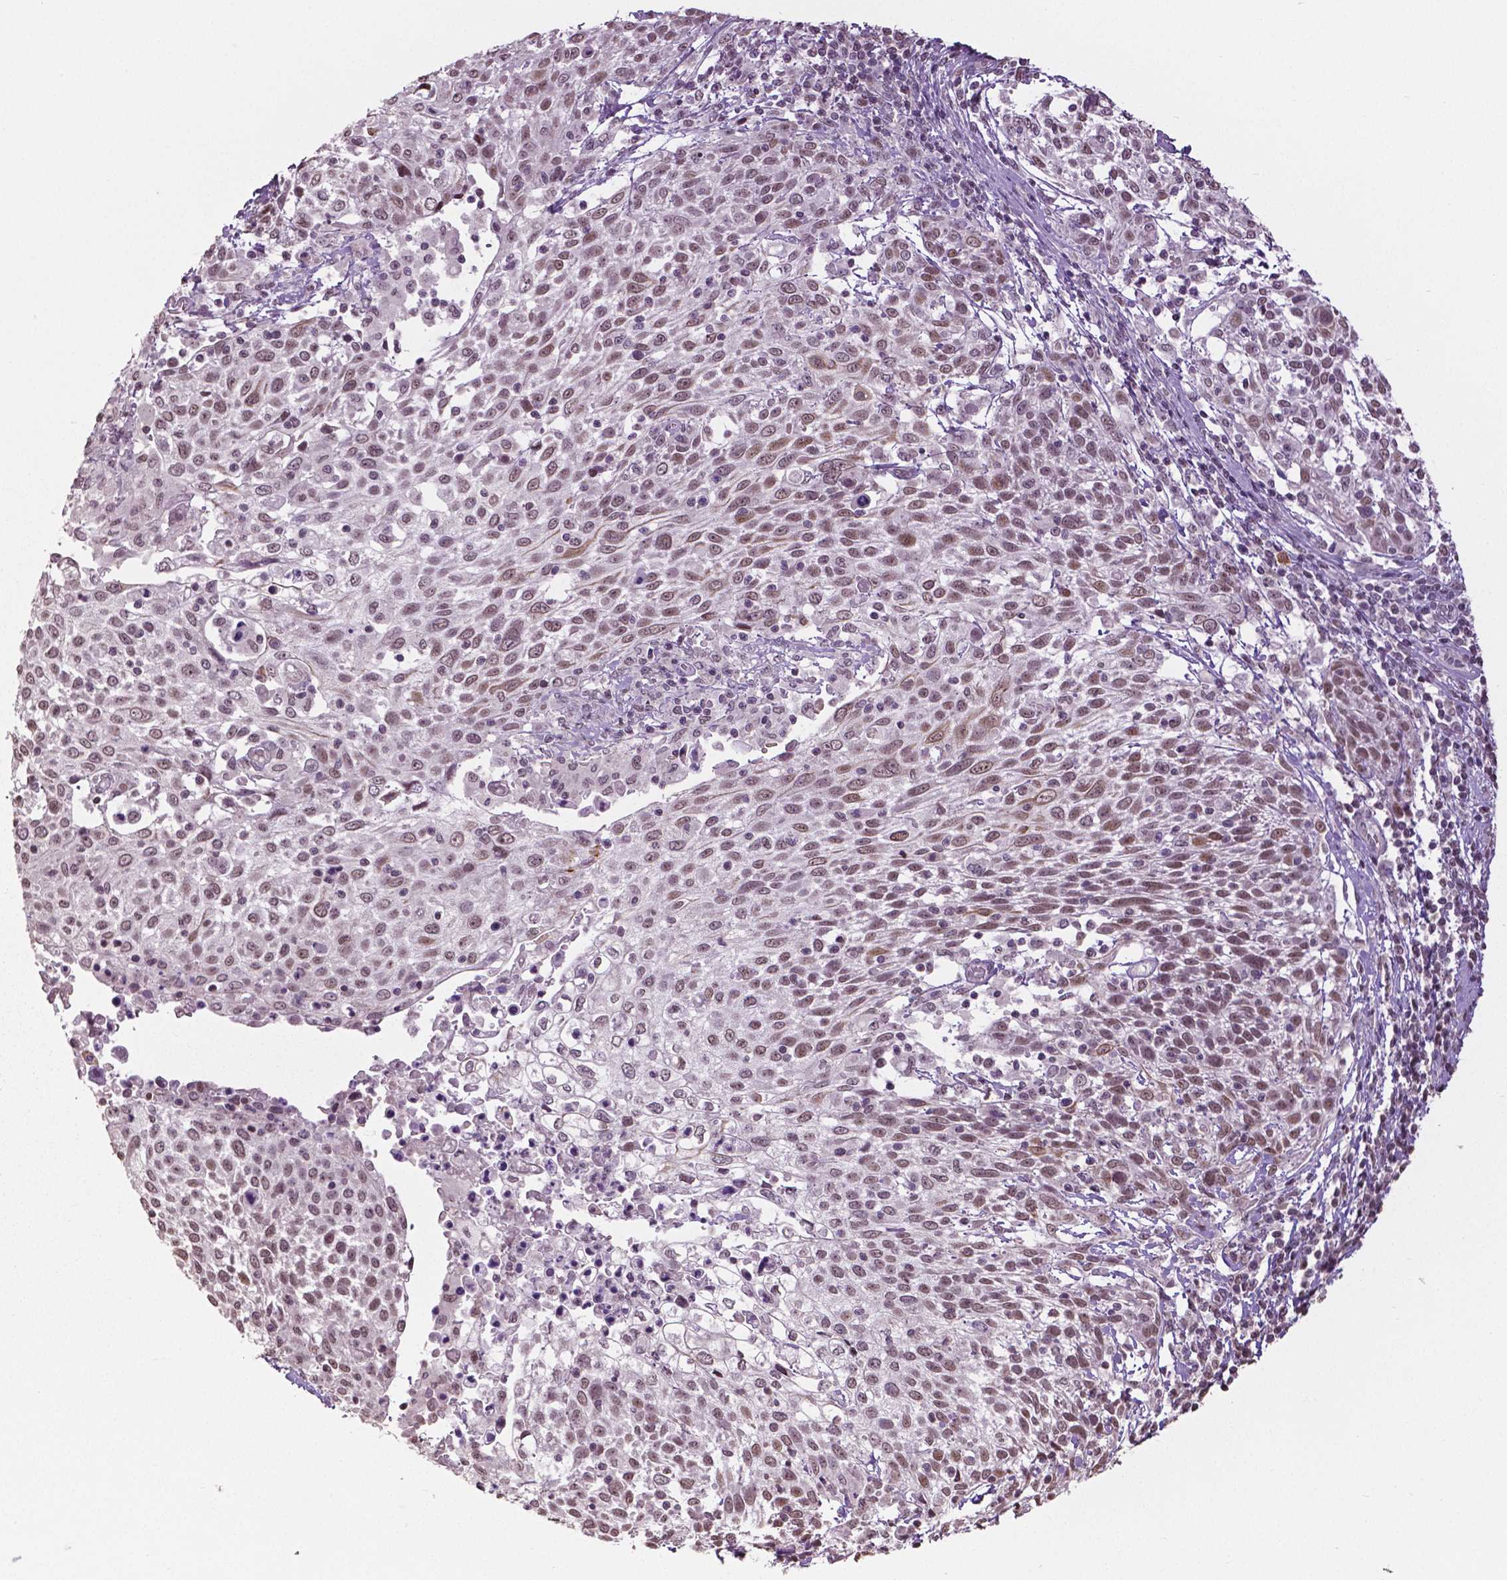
{"staining": {"intensity": "weak", "quantity": "25%-75%", "location": "nuclear"}, "tissue": "cervical cancer", "cell_type": "Tumor cells", "image_type": "cancer", "snomed": [{"axis": "morphology", "description": "Squamous cell carcinoma, NOS"}, {"axis": "topography", "description": "Cervix"}], "caption": "Weak nuclear positivity is seen in about 25%-75% of tumor cells in cervical squamous cell carcinoma. The protein of interest is shown in brown color, while the nuclei are stained blue.", "gene": "DLX5", "patient": {"sex": "female", "age": 61}}